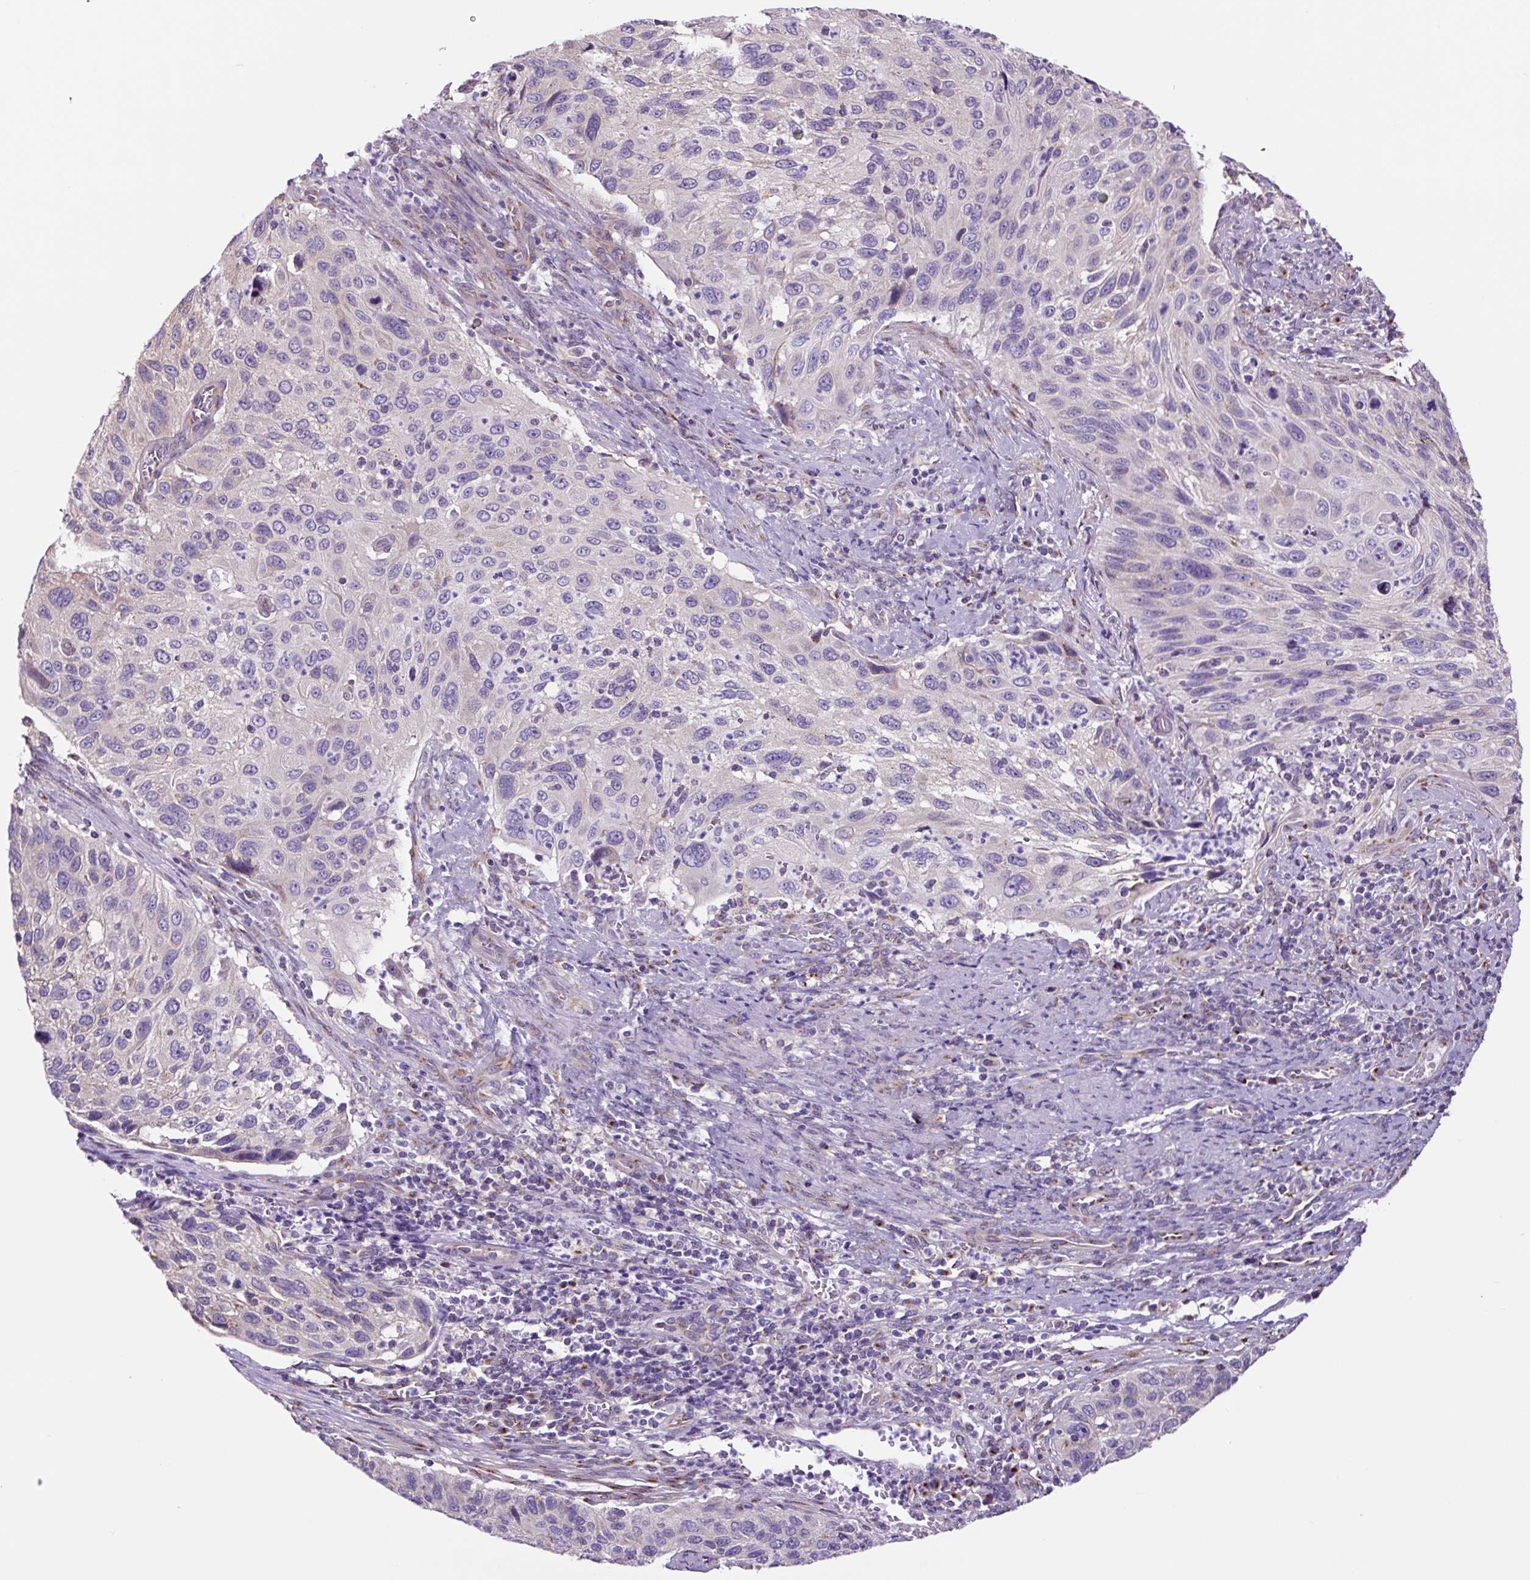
{"staining": {"intensity": "negative", "quantity": "none", "location": "none"}, "tissue": "cervical cancer", "cell_type": "Tumor cells", "image_type": "cancer", "snomed": [{"axis": "morphology", "description": "Squamous cell carcinoma, NOS"}, {"axis": "topography", "description": "Cervix"}], "caption": "Protein analysis of cervical cancer displays no significant staining in tumor cells. (DAB immunohistochemistry (IHC), high magnification).", "gene": "GORASP1", "patient": {"sex": "female", "age": 70}}